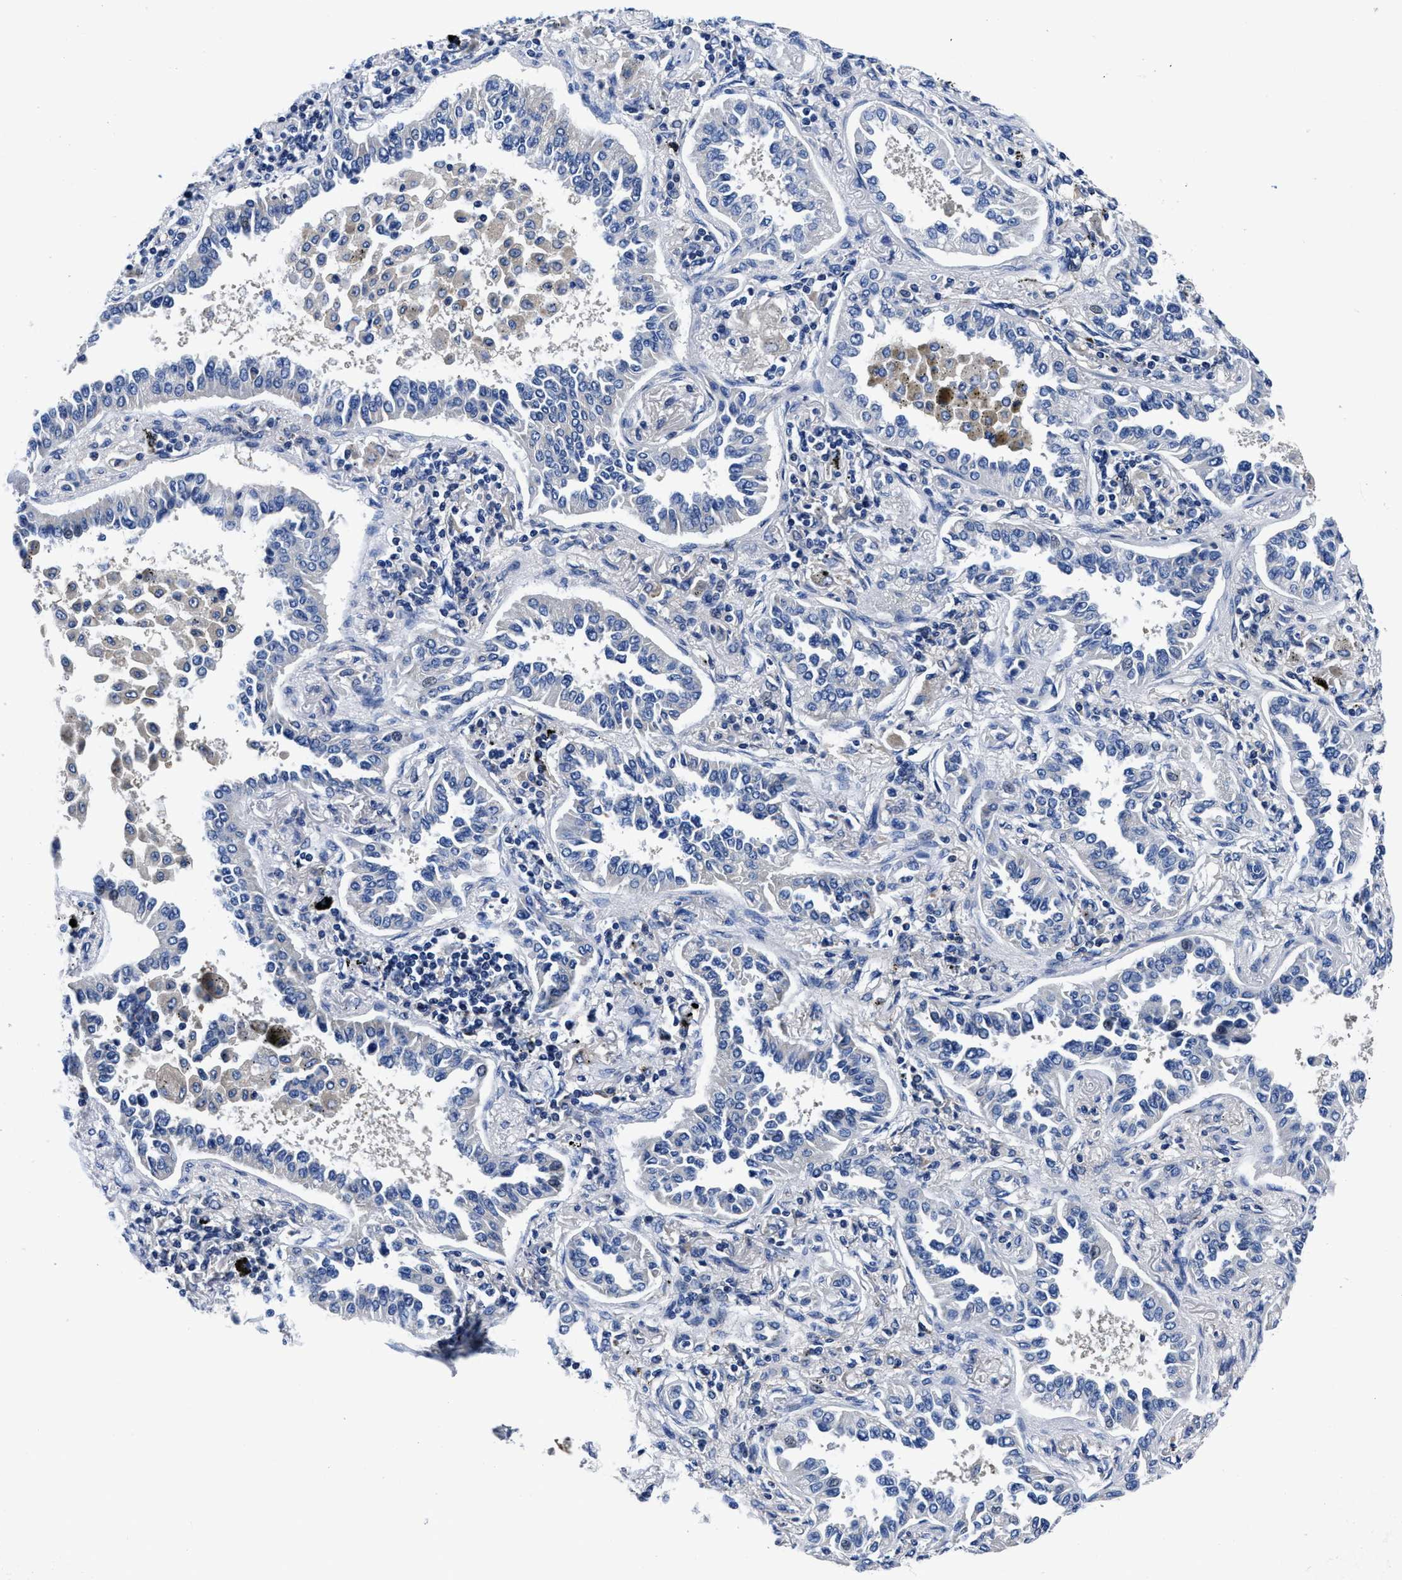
{"staining": {"intensity": "negative", "quantity": "none", "location": "none"}, "tissue": "lung cancer", "cell_type": "Tumor cells", "image_type": "cancer", "snomed": [{"axis": "morphology", "description": "Normal tissue, NOS"}, {"axis": "morphology", "description": "Adenocarcinoma, NOS"}, {"axis": "topography", "description": "Lung"}], "caption": "This is an IHC image of human lung cancer (adenocarcinoma). There is no positivity in tumor cells.", "gene": "SLC35F1", "patient": {"sex": "male", "age": 59}}